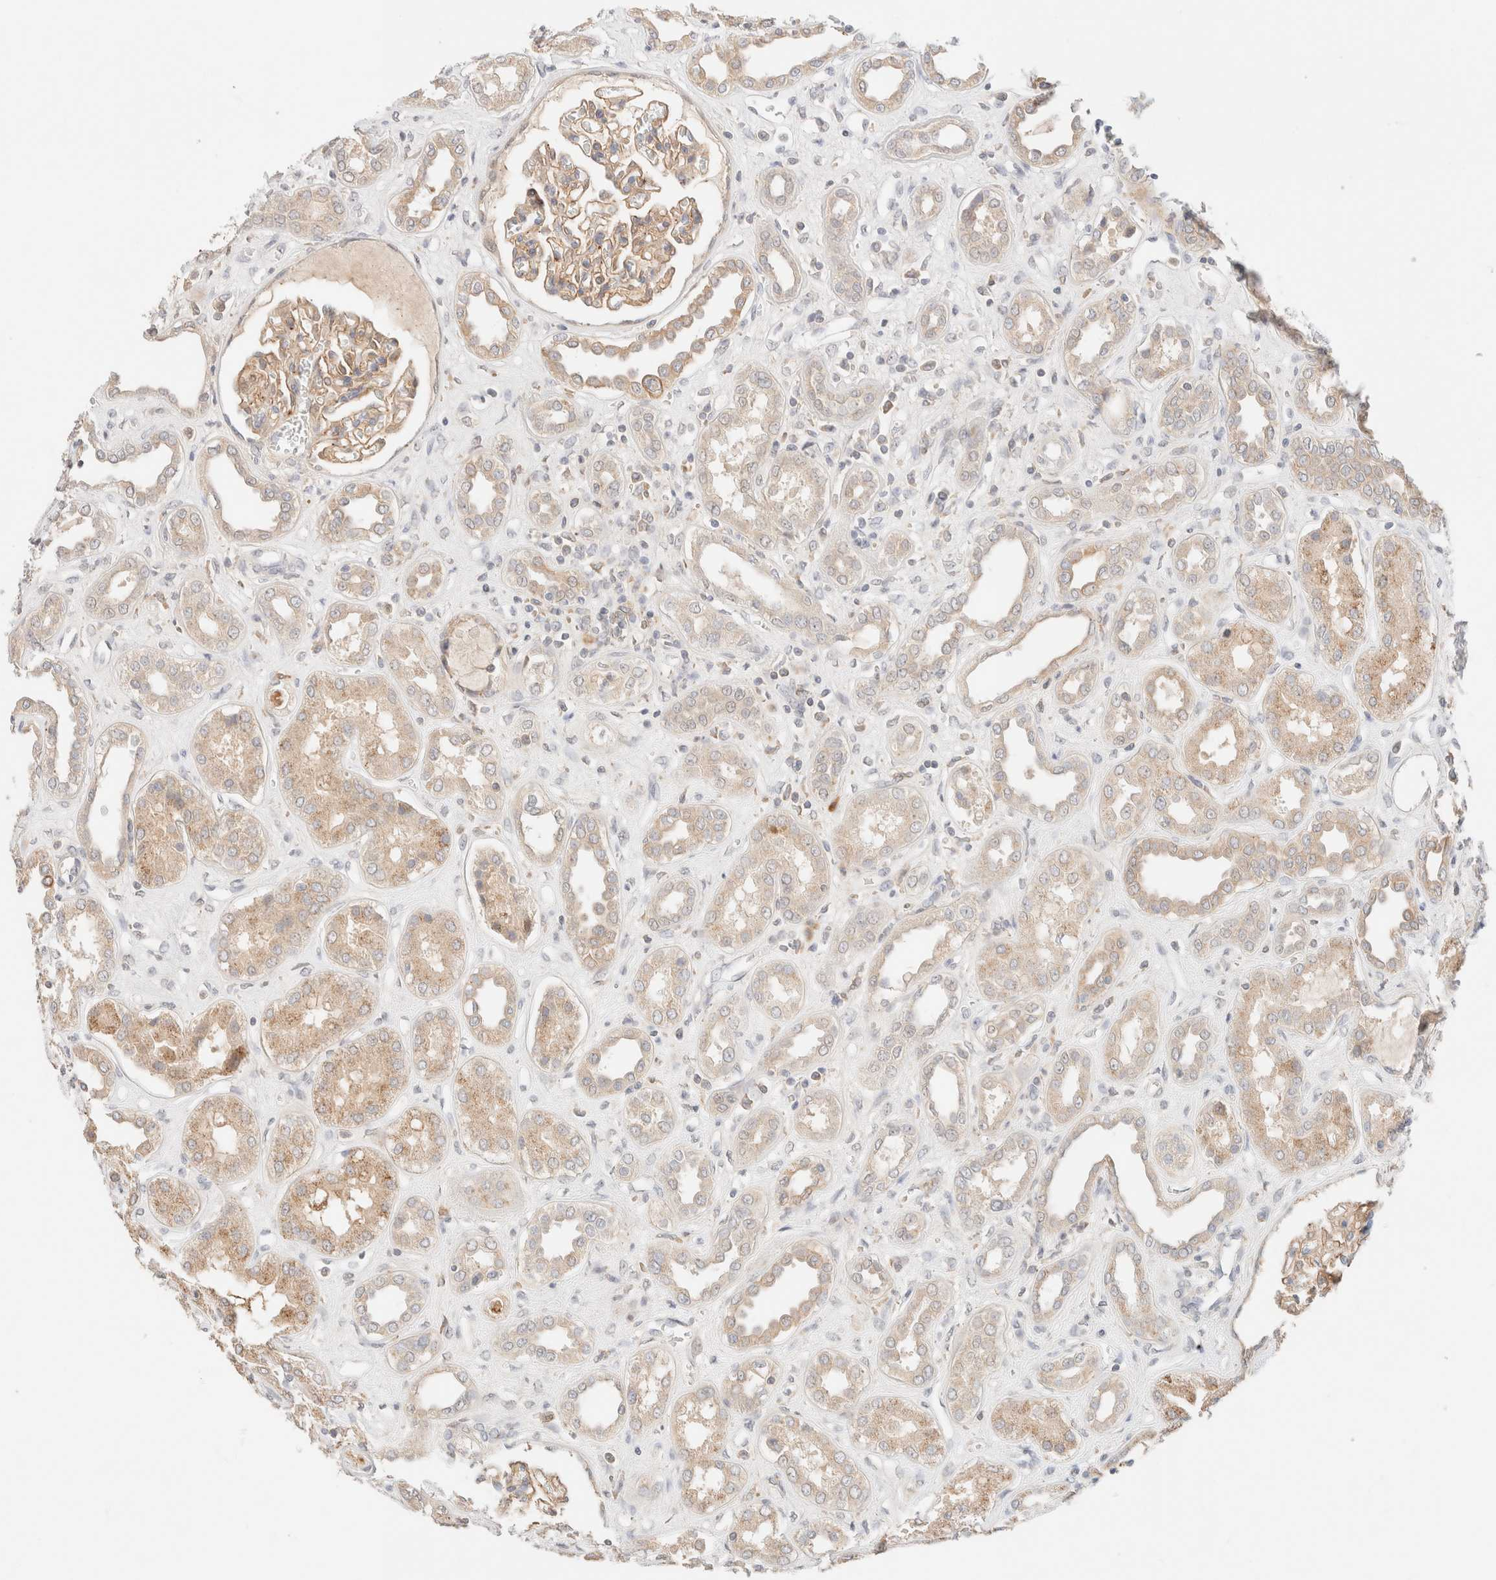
{"staining": {"intensity": "moderate", "quantity": ">75%", "location": "cytoplasmic/membranous"}, "tissue": "kidney", "cell_type": "Cells in glomeruli", "image_type": "normal", "snomed": [{"axis": "morphology", "description": "Normal tissue, NOS"}, {"axis": "topography", "description": "Kidney"}], "caption": "Protein expression analysis of benign kidney displays moderate cytoplasmic/membranous expression in approximately >75% of cells in glomeruli.", "gene": "SGSM2", "patient": {"sex": "male", "age": 59}}